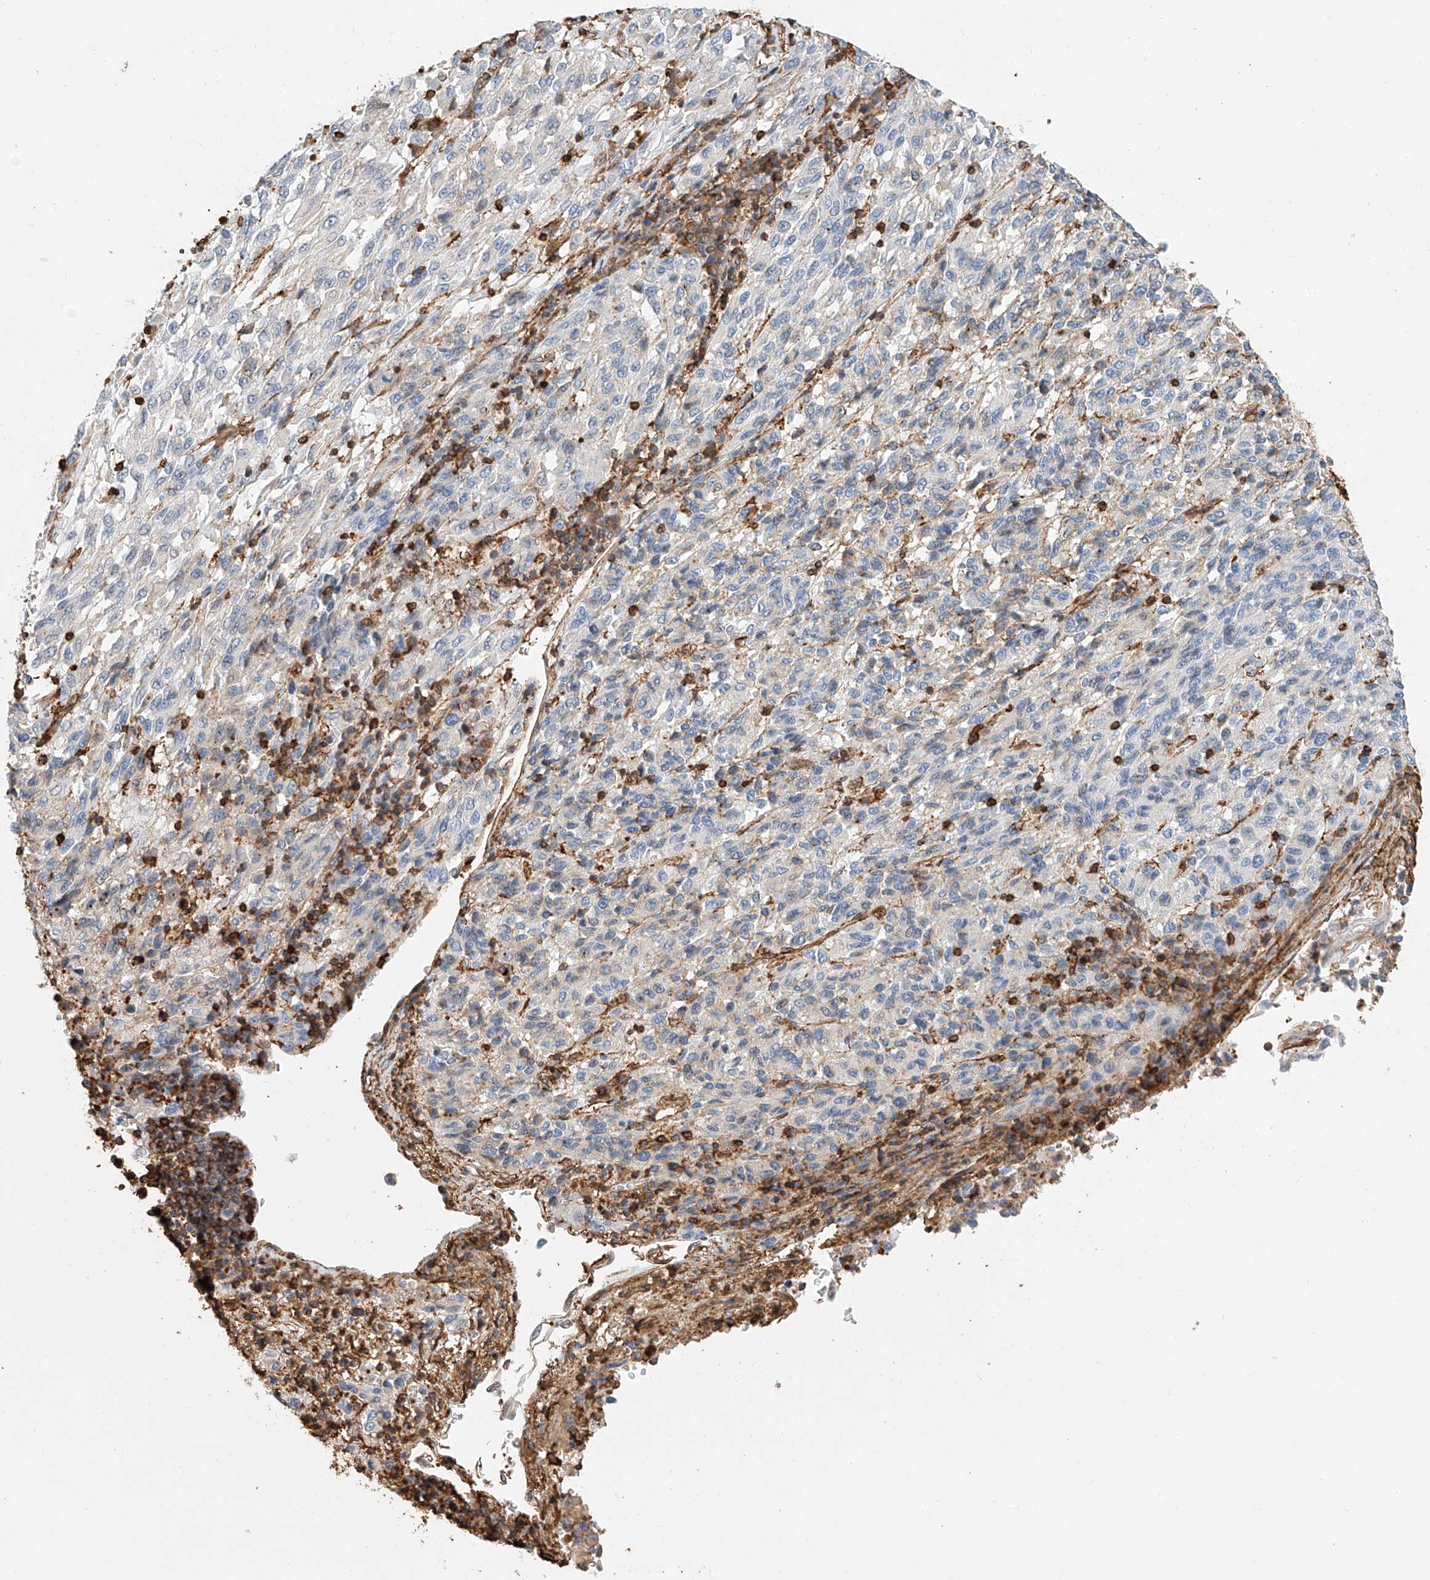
{"staining": {"intensity": "negative", "quantity": "none", "location": "none"}, "tissue": "melanoma", "cell_type": "Tumor cells", "image_type": "cancer", "snomed": [{"axis": "morphology", "description": "Malignant melanoma, Metastatic site"}, {"axis": "topography", "description": "Lung"}], "caption": "This is an IHC histopathology image of malignant melanoma (metastatic site). There is no expression in tumor cells.", "gene": "WFS1", "patient": {"sex": "male", "age": 64}}